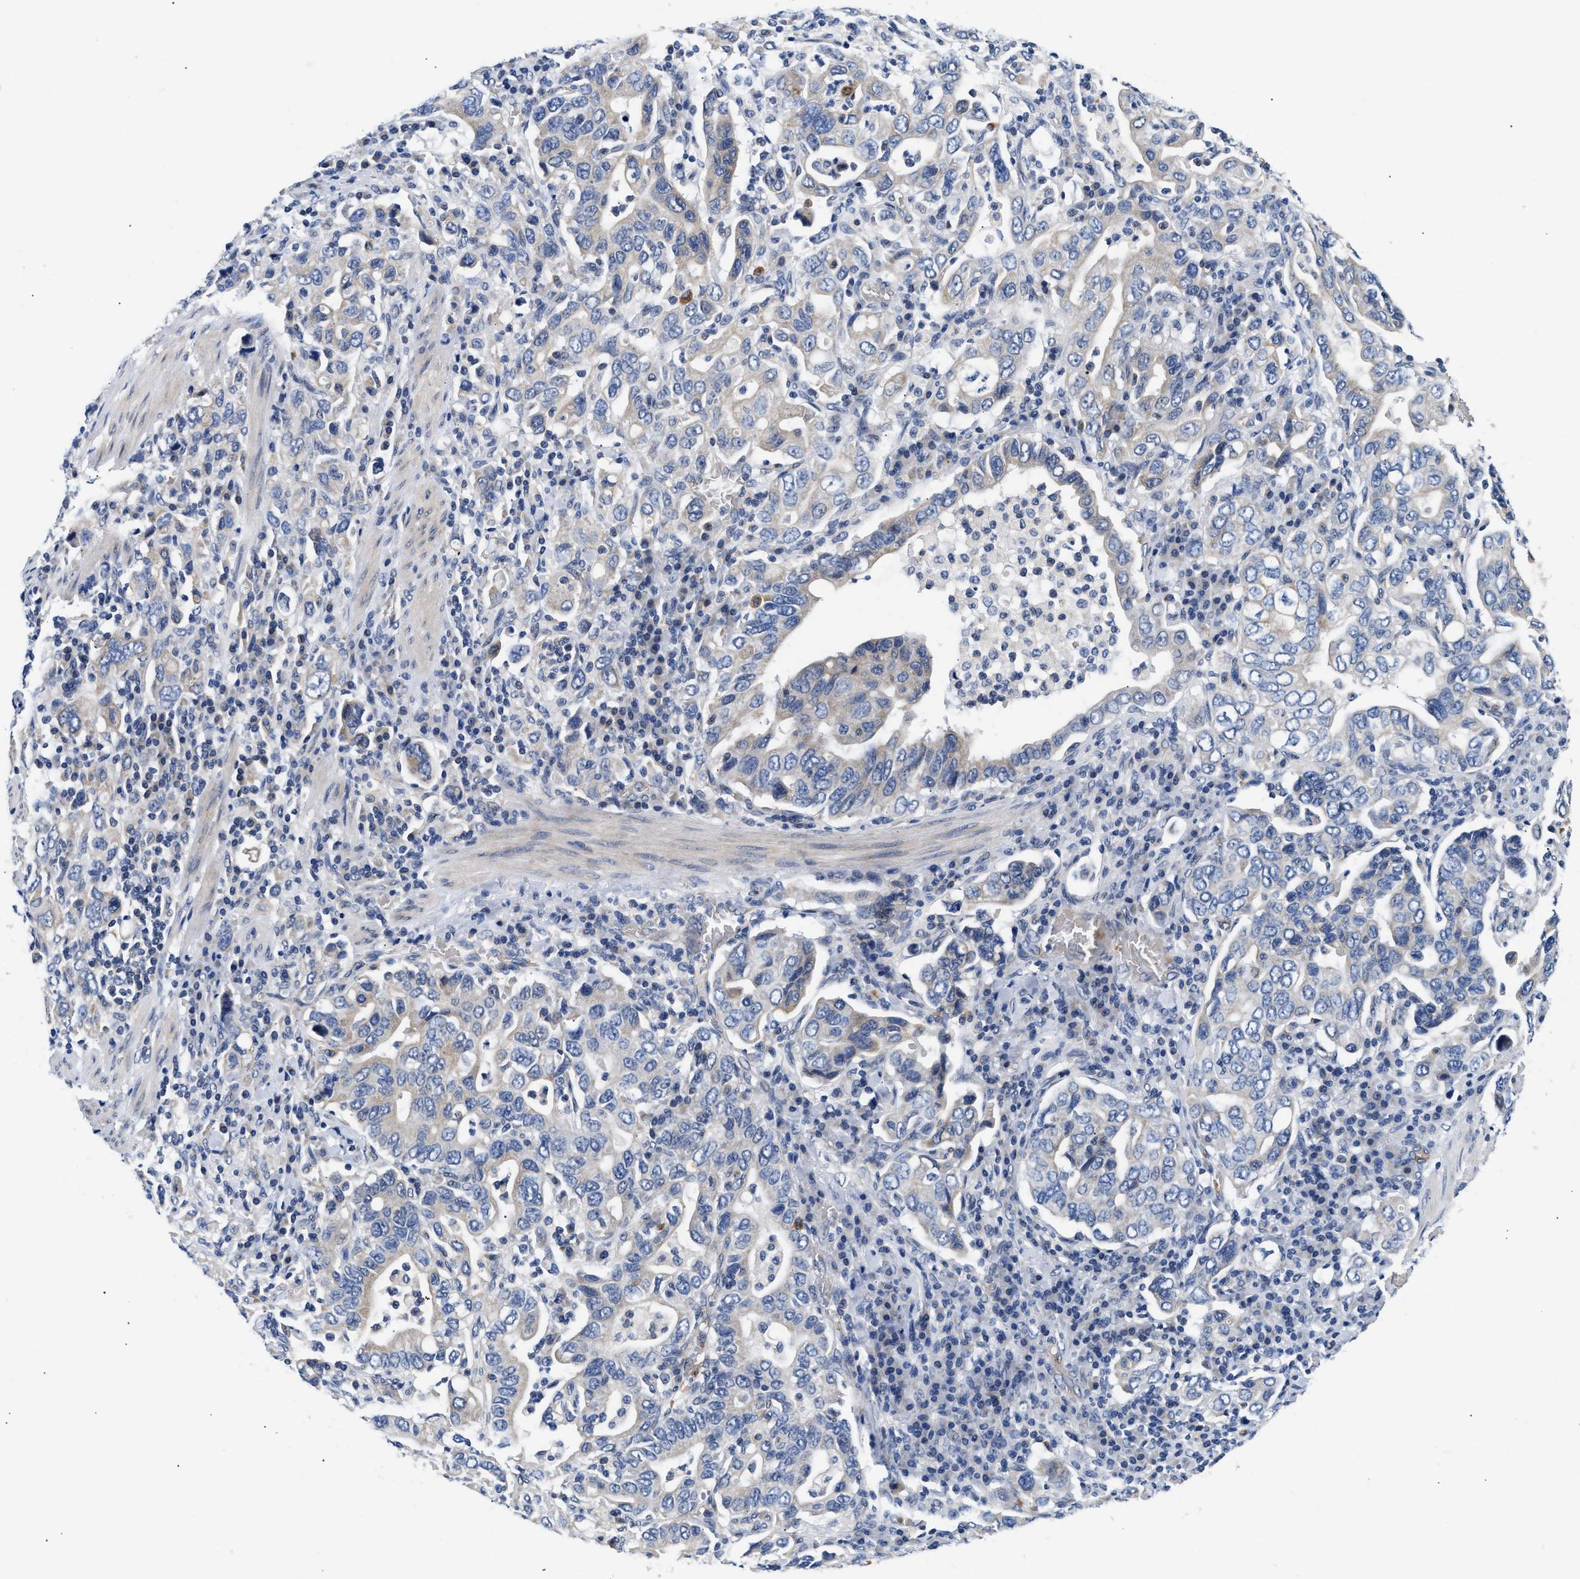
{"staining": {"intensity": "weak", "quantity": "<25%", "location": "cytoplasmic/membranous"}, "tissue": "stomach cancer", "cell_type": "Tumor cells", "image_type": "cancer", "snomed": [{"axis": "morphology", "description": "Adenocarcinoma, NOS"}, {"axis": "topography", "description": "Stomach, upper"}], "caption": "Immunohistochemistry image of human stomach adenocarcinoma stained for a protein (brown), which reveals no staining in tumor cells.", "gene": "RINT1", "patient": {"sex": "male", "age": 62}}